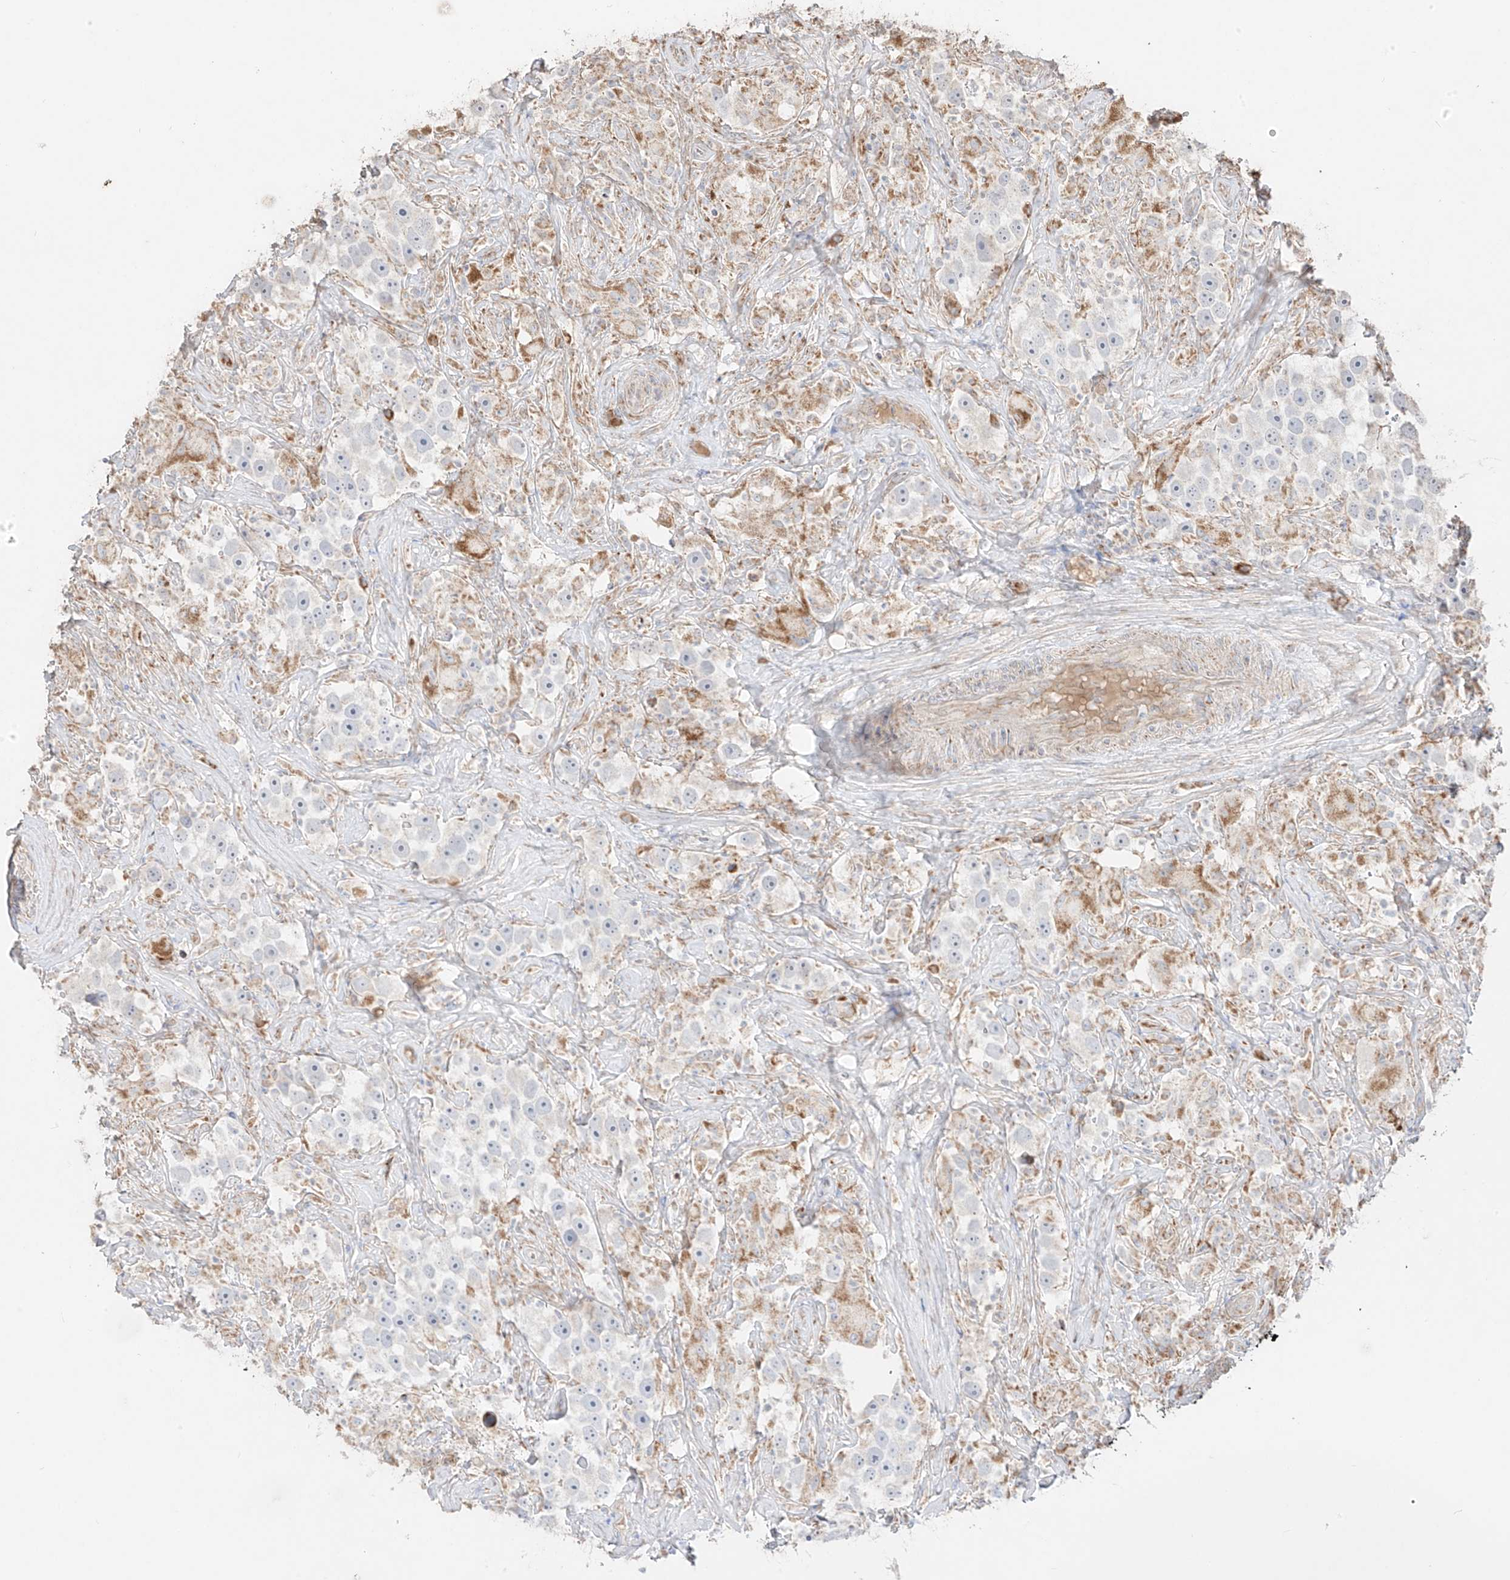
{"staining": {"intensity": "negative", "quantity": "none", "location": "none"}, "tissue": "testis cancer", "cell_type": "Tumor cells", "image_type": "cancer", "snomed": [{"axis": "morphology", "description": "Seminoma, NOS"}, {"axis": "topography", "description": "Testis"}], "caption": "Testis cancer was stained to show a protein in brown. There is no significant positivity in tumor cells.", "gene": "COLGALT2", "patient": {"sex": "male", "age": 49}}